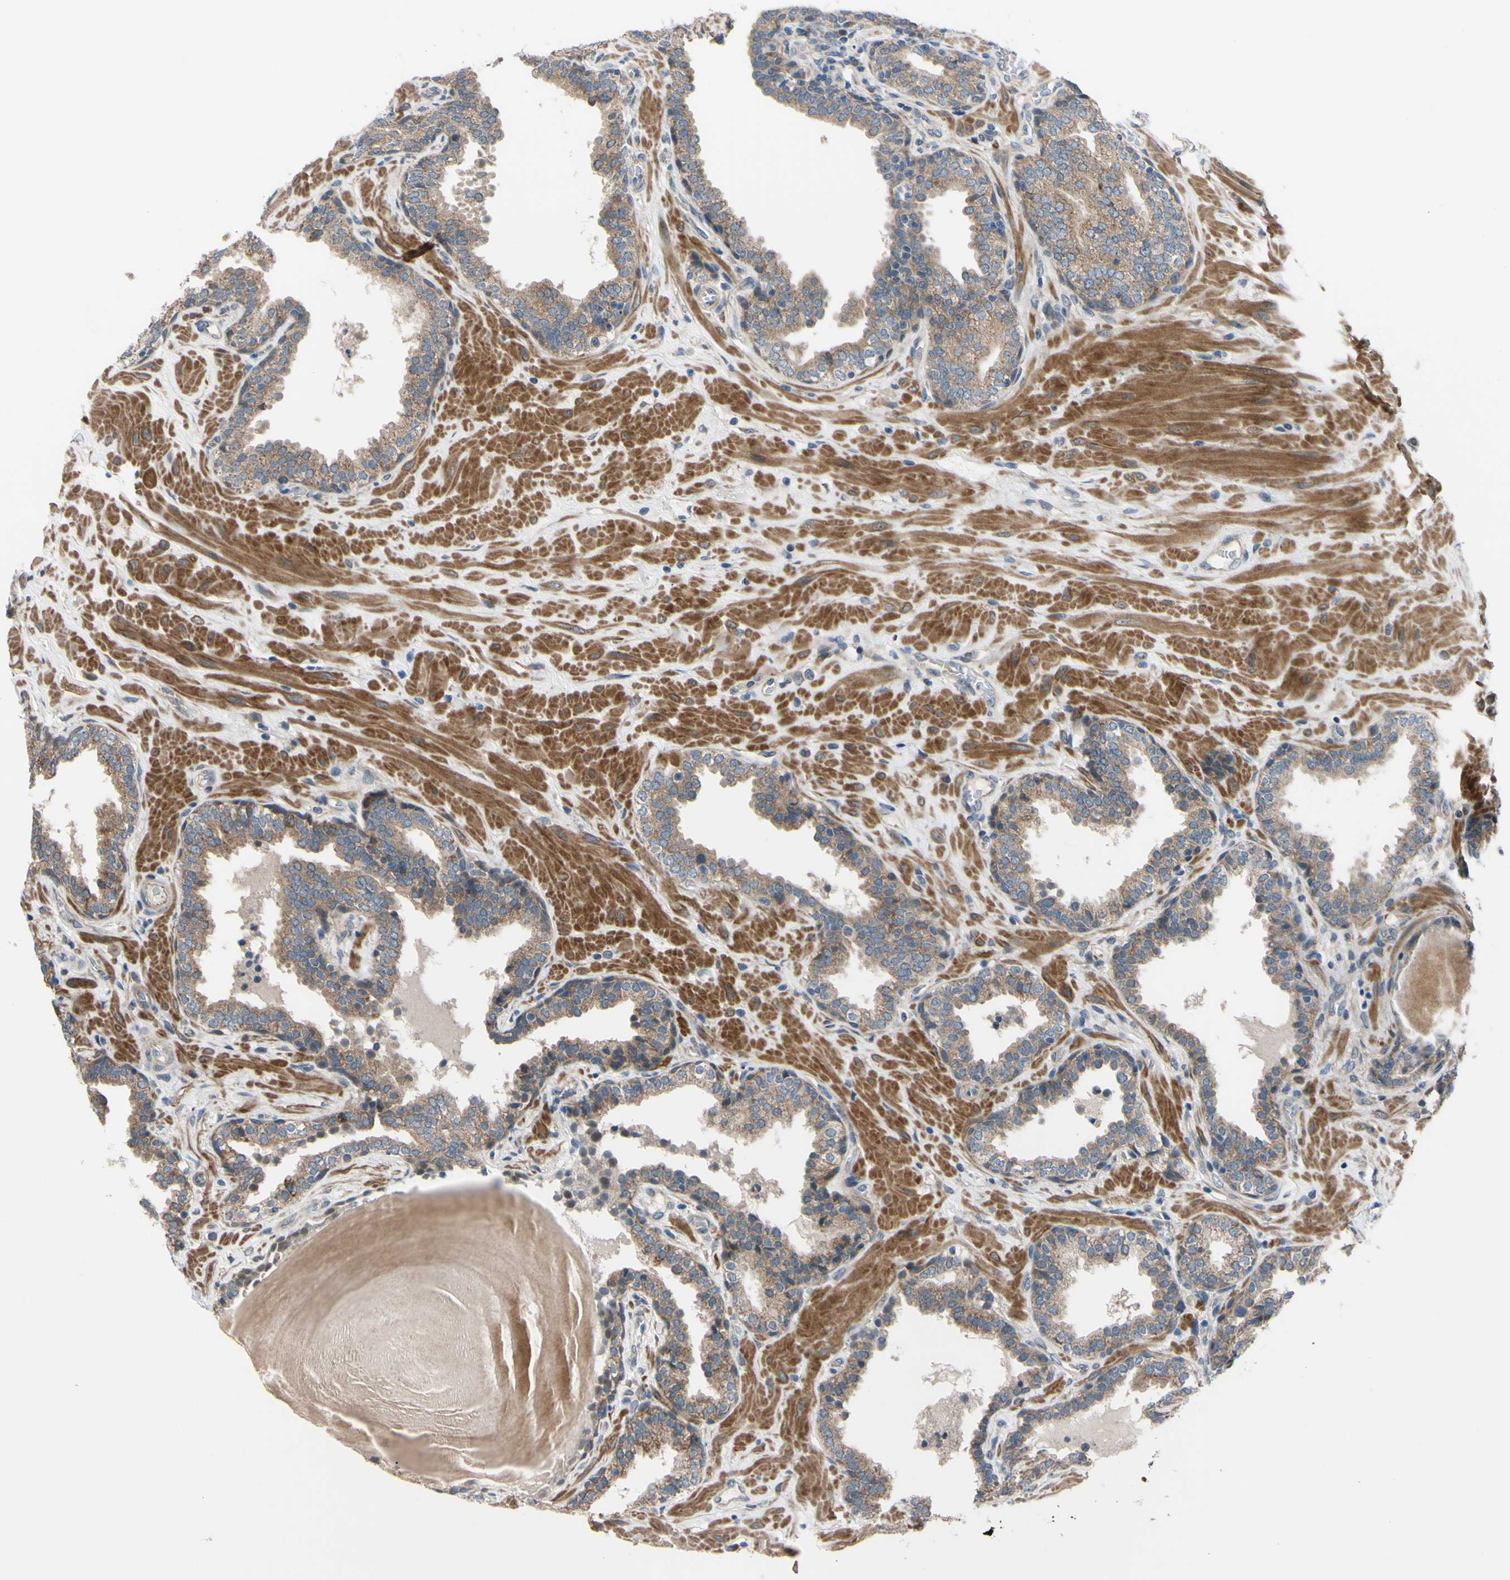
{"staining": {"intensity": "weak", "quantity": ">75%", "location": "cytoplasmic/membranous"}, "tissue": "prostate", "cell_type": "Glandular cells", "image_type": "normal", "snomed": [{"axis": "morphology", "description": "Normal tissue, NOS"}, {"axis": "topography", "description": "Prostate"}], "caption": "Glandular cells display weak cytoplasmic/membranous staining in approximately >75% of cells in unremarkable prostate. The protein of interest is stained brown, and the nuclei are stained in blue (DAB (3,3'-diaminobenzidine) IHC with brightfield microscopy, high magnification).", "gene": "SVIL", "patient": {"sex": "male", "age": 51}}